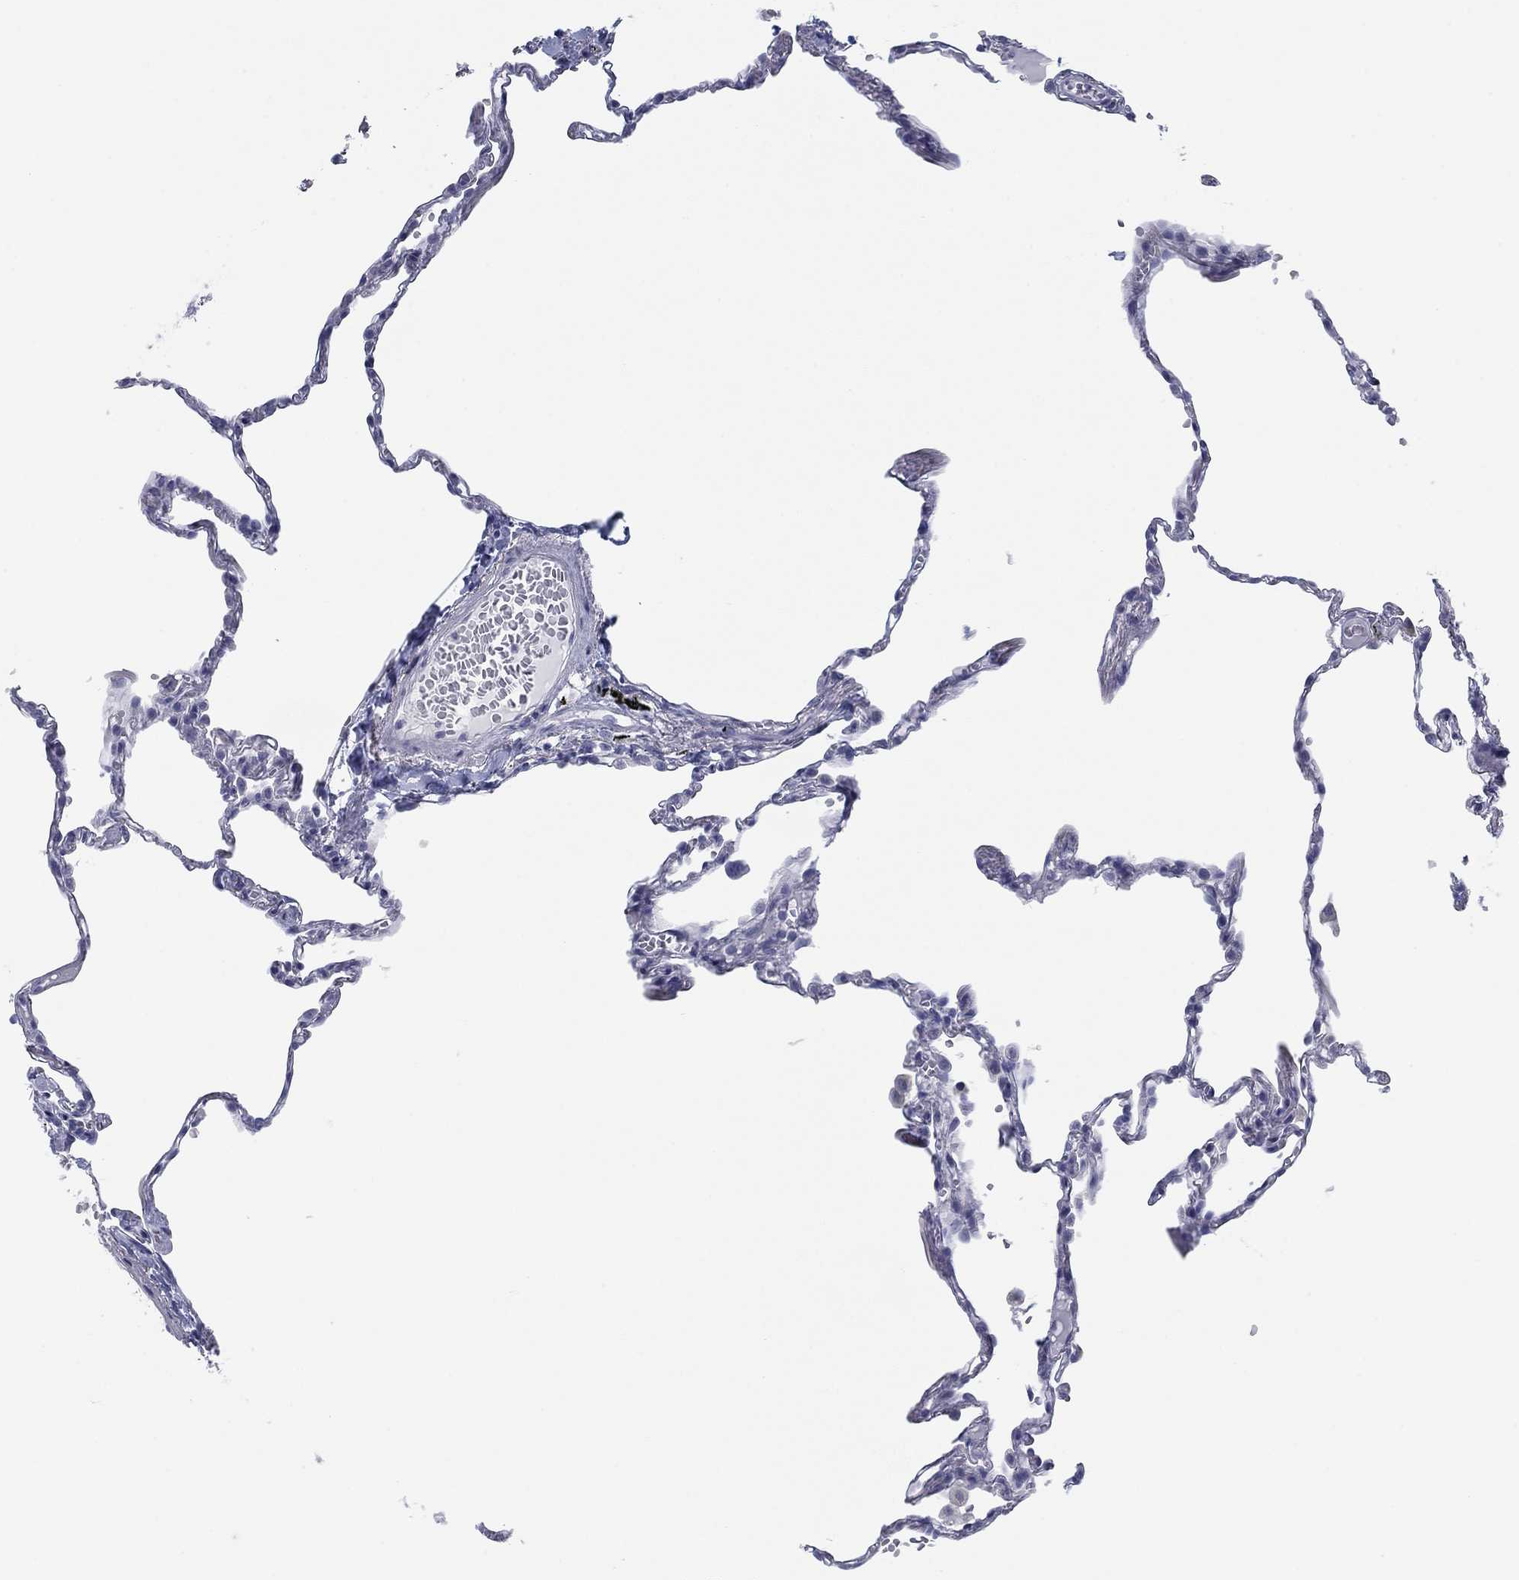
{"staining": {"intensity": "negative", "quantity": "none", "location": "none"}, "tissue": "lung", "cell_type": "Alveolar cells", "image_type": "normal", "snomed": [{"axis": "morphology", "description": "Normal tissue, NOS"}, {"axis": "topography", "description": "Lung"}], "caption": "Immunohistochemistry of normal human lung exhibits no expression in alveolar cells. The staining was performed using DAB (3,3'-diaminobenzidine) to visualize the protein expression in brown, while the nuclei were stained in blue with hematoxylin (Magnification: 20x).", "gene": "DNAL1", "patient": {"sex": "male", "age": 78}}